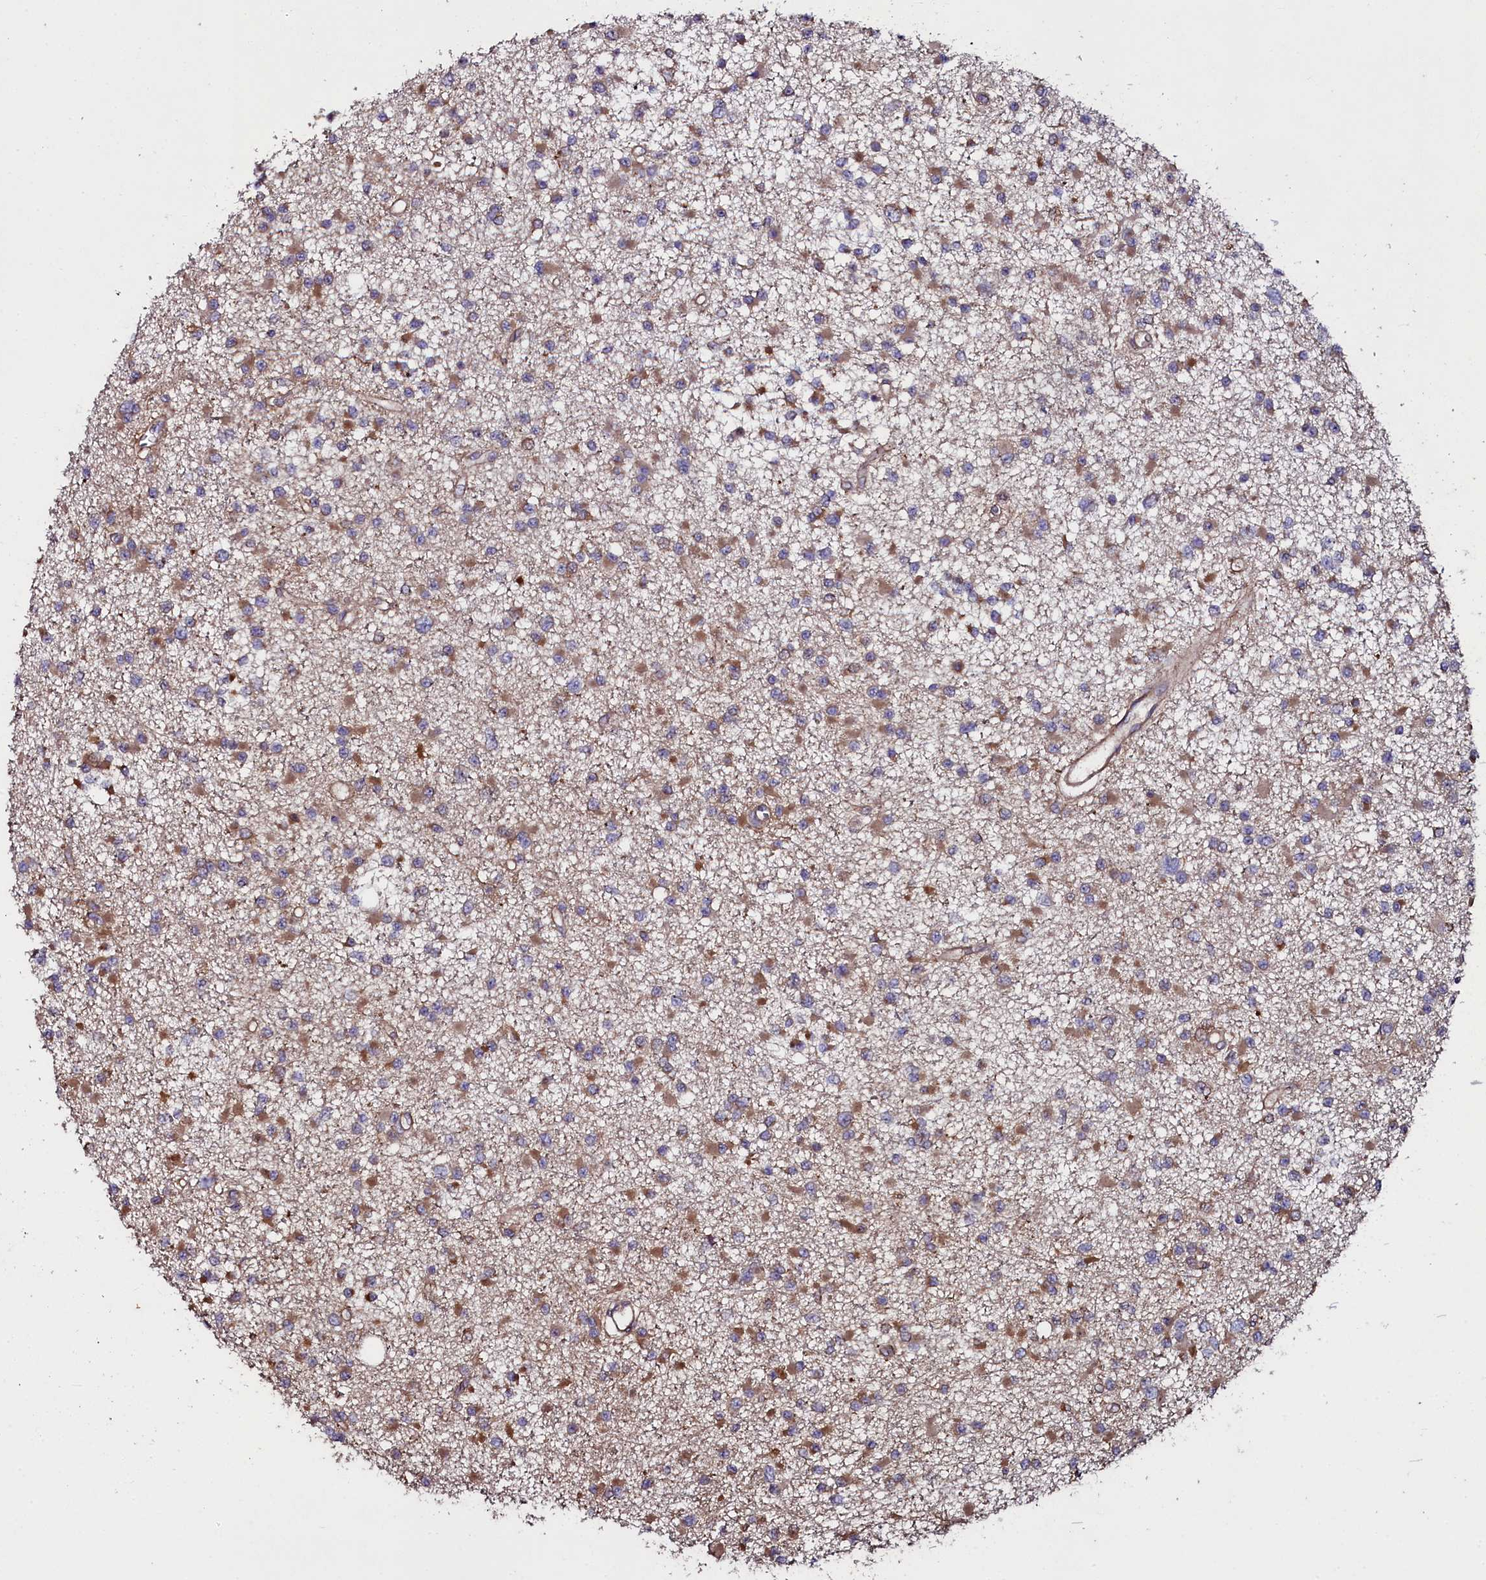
{"staining": {"intensity": "moderate", "quantity": "25%-75%", "location": "cytoplasmic/membranous"}, "tissue": "glioma", "cell_type": "Tumor cells", "image_type": "cancer", "snomed": [{"axis": "morphology", "description": "Glioma, malignant, Low grade"}, {"axis": "topography", "description": "Brain"}], "caption": "Approximately 25%-75% of tumor cells in malignant glioma (low-grade) demonstrate moderate cytoplasmic/membranous protein expression as visualized by brown immunohistochemical staining.", "gene": "USPL1", "patient": {"sex": "female", "age": 22}}